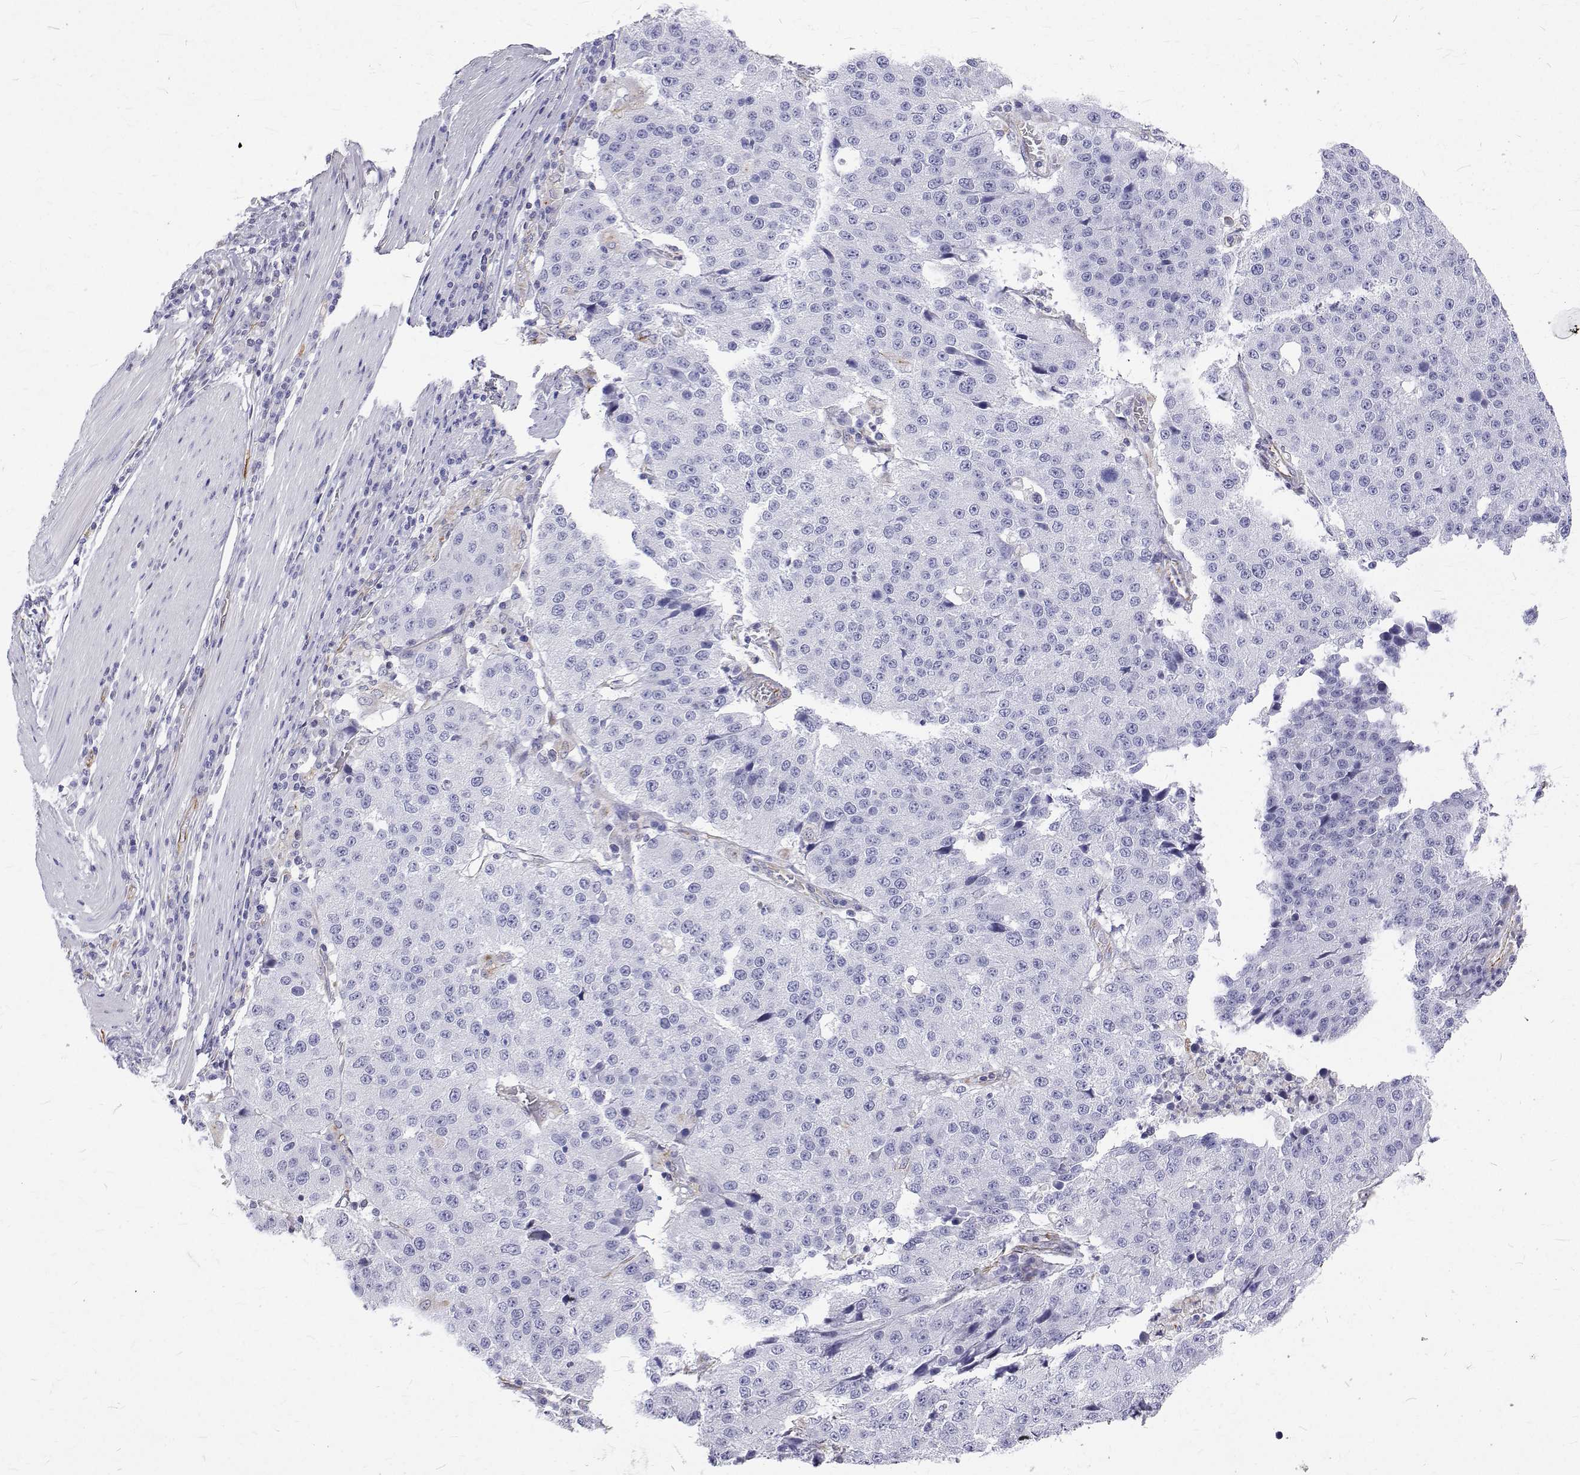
{"staining": {"intensity": "negative", "quantity": "none", "location": "none"}, "tissue": "stomach cancer", "cell_type": "Tumor cells", "image_type": "cancer", "snomed": [{"axis": "morphology", "description": "Adenocarcinoma, NOS"}, {"axis": "topography", "description": "Stomach"}], "caption": "DAB (3,3'-diaminobenzidine) immunohistochemical staining of human adenocarcinoma (stomach) reveals no significant positivity in tumor cells.", "gene": "OPRPN", "patient": {"sex": "male", "age": 71}}